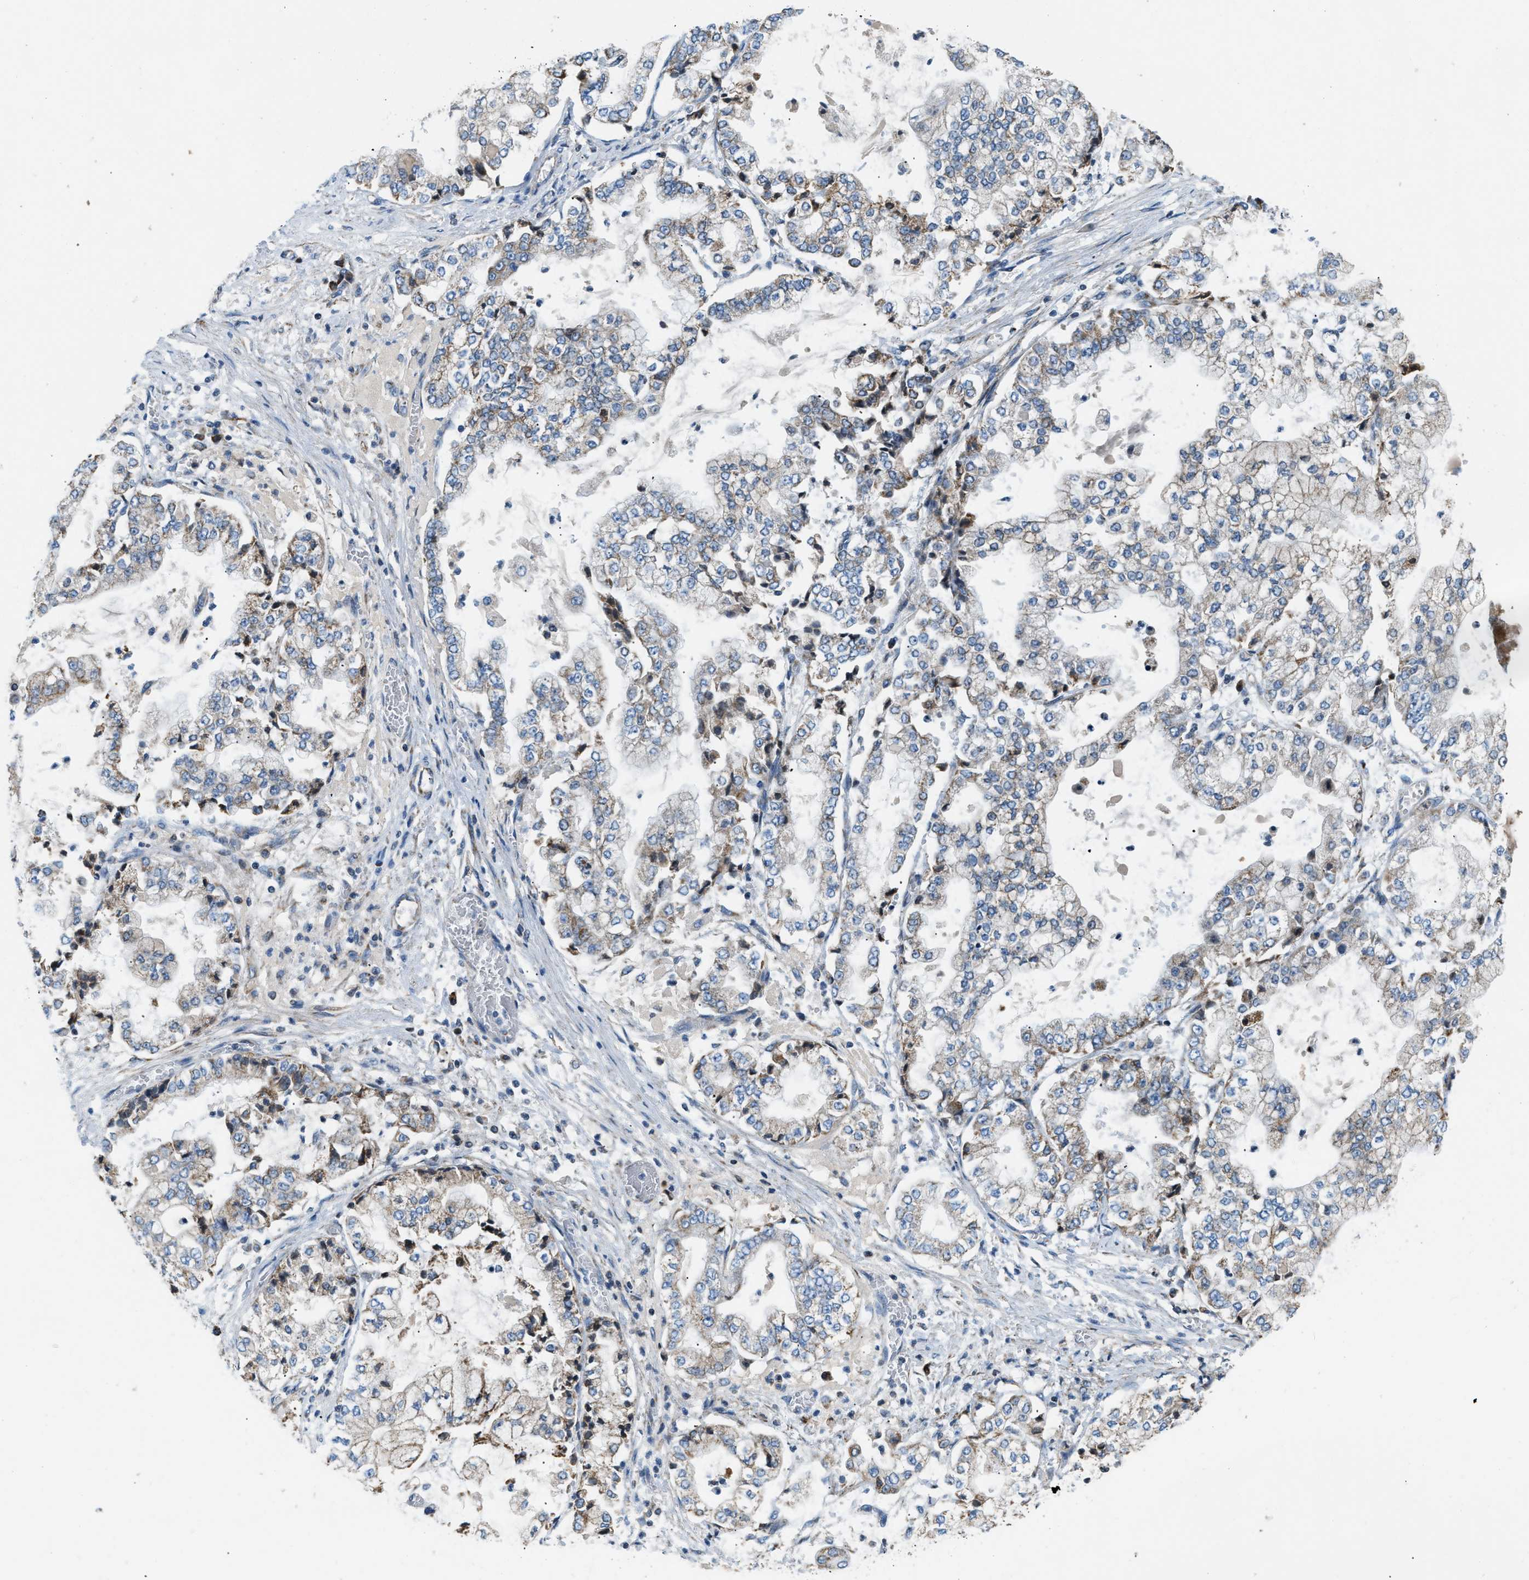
{"staining": {"intensity": "moderate", "quantity": "25%-75%", "location": "cytoplasmic/membranous"}, "tissue": "stomach cancer", "cell_type": "Tumor cells", "image_type": "cancer", "snomed": [{"axis": "morphology", "description": "Adenocarcinoma, NOS"}, {"axis": "topography", "description": "Stomach"}], "caption": "Stomach adenocarcinoma stained for a protein displays moderate cytoplasmic/membranous positivity in tumor cells. (Stains: DAB (3,3'-diaminobenzidine) in brown, nuclei in blue, Microscopy: brightfield microscopy at high magnification).", "gene": "ACADVL", "patient": {"sex": "male", "age": 76}}